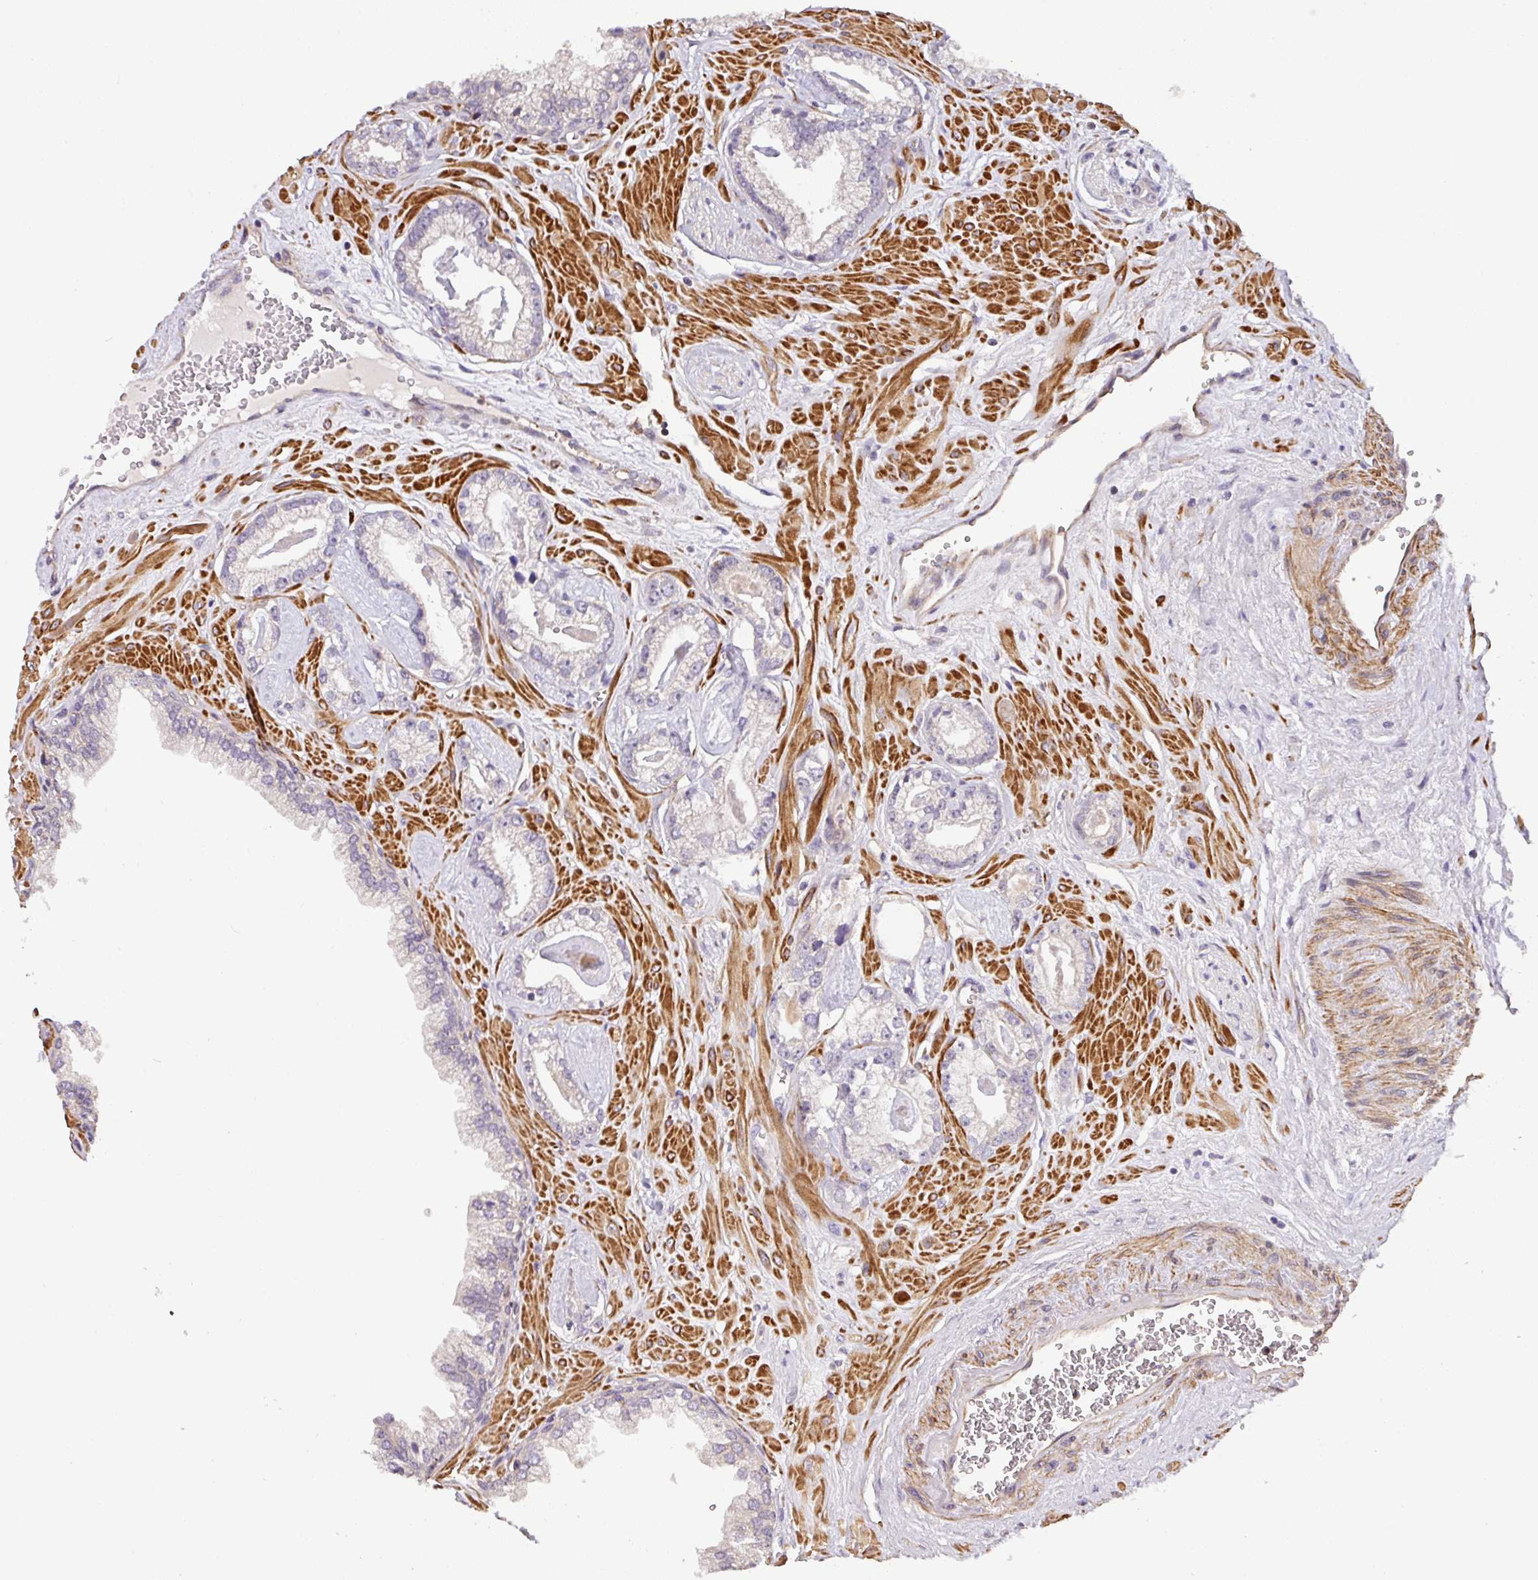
{"staining": {"intensity": "negative", "quantity": "none", "location": "none"}, "tissue": "prostate cancer", "cell_type": "Tumor cells", "image_type": "cancer", "snomed": [{"axis": "morphology", "description": "Adenocarcinoma, Low grade"}, {"axis": "topography", "description": "Prostate"}], "caption": "Immunohistochemical staining of human prostate cancer (adenocarcinoma (low-grade)) exhibits no significant positivity in tumor cells.", "gene": "CASS4", "patient": {"sex": "male", "age": 60}}